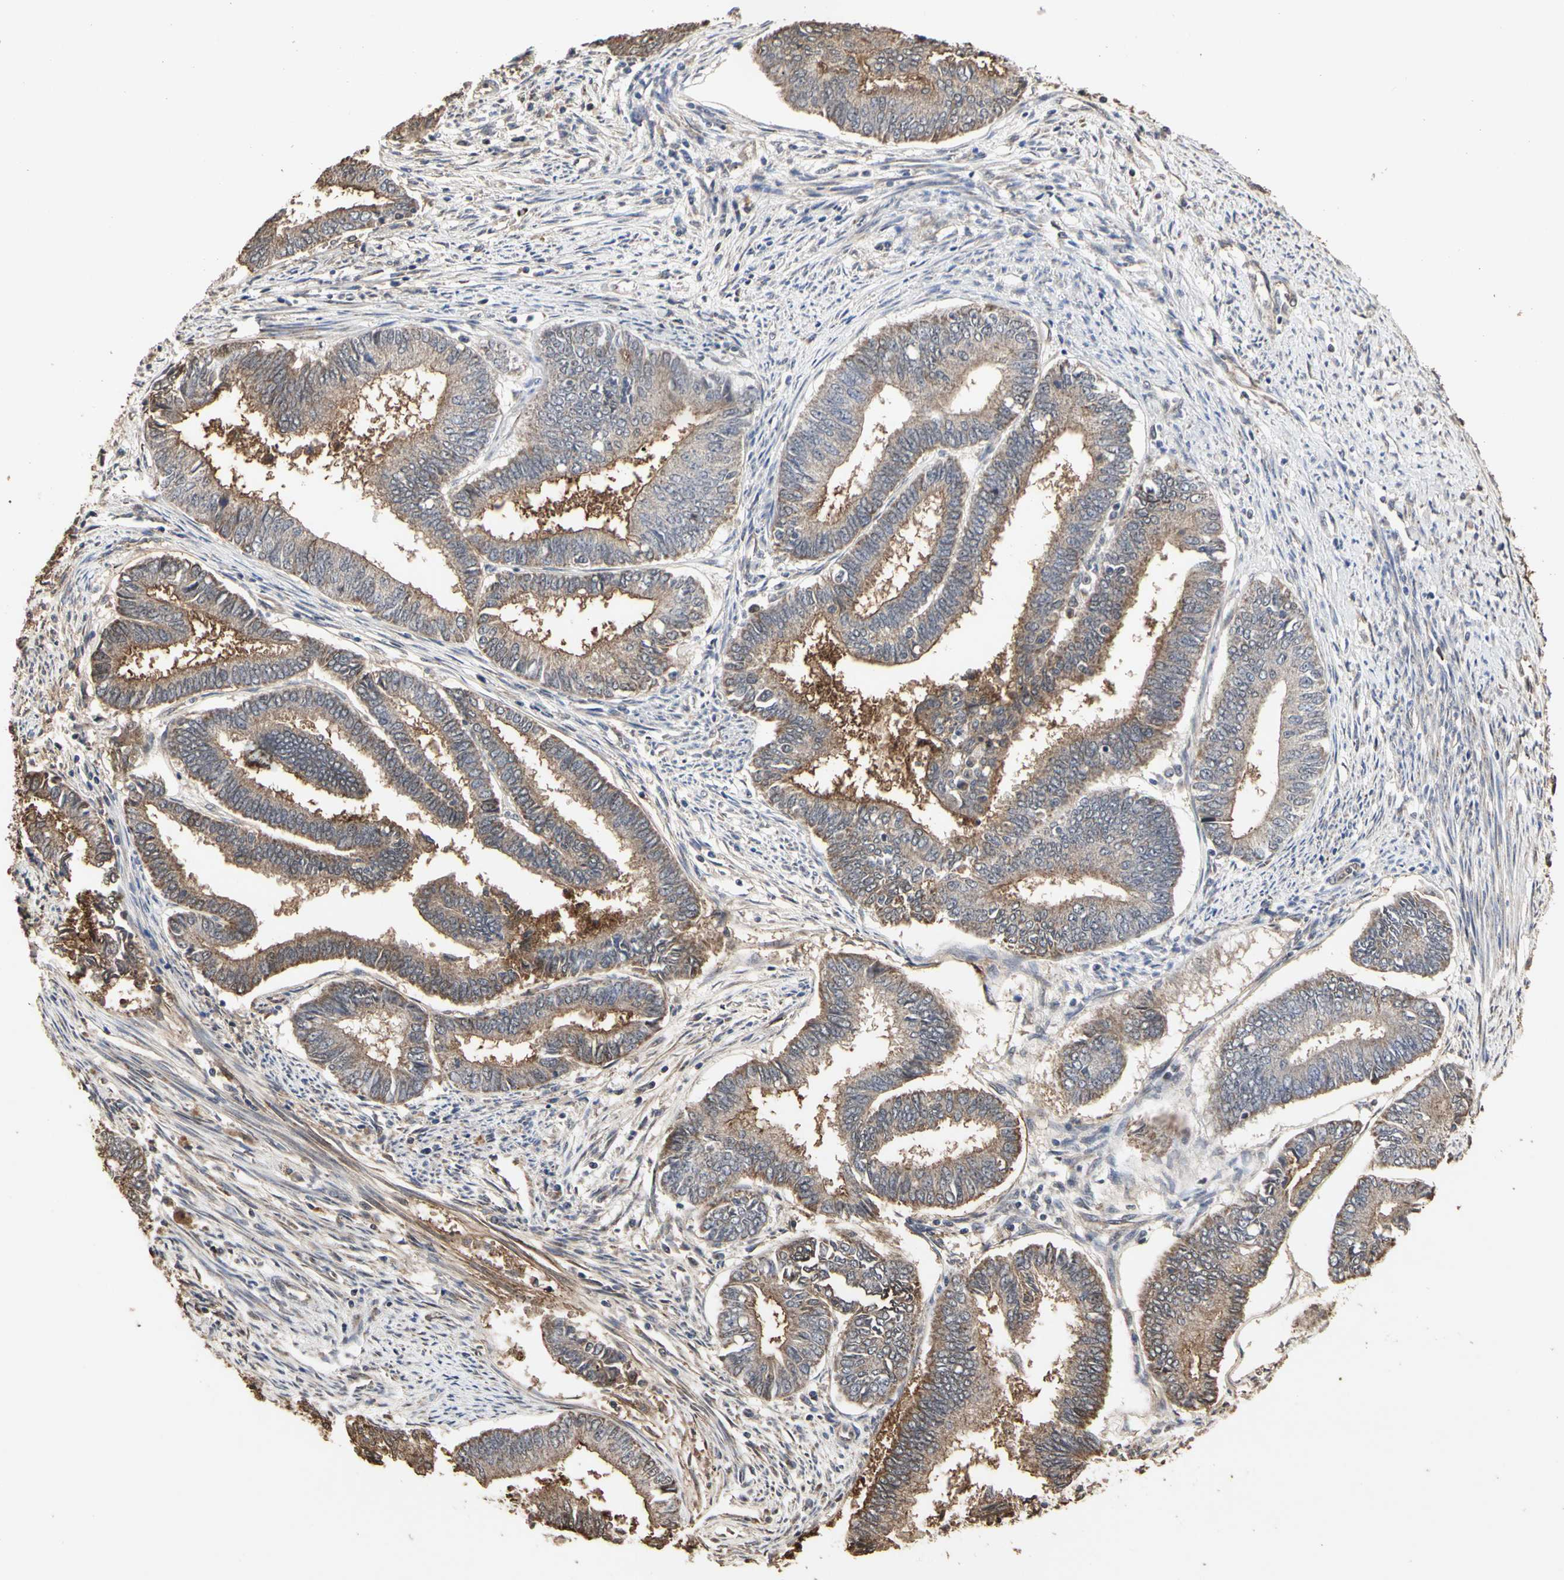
{"staining": {"intensity": "moderate", "quantity": ">75%", "location": "cytoplasmic/membranous"}, "tissue": "endometrial cancer", "cell_type": "Tumor cells", "image_type": "cancer", "snomed": [{"axis": "morphology", "description": "Adenocarcinoma, NOS"}, {"axis": "topography", "description": "Endometrium"}], "caption": "Moderate cytoplasmic/membranous protein expression is appreciated in about >75% of tumor cells in adenocarcinoma (endometrial).", "gene": "TAOK1", "patient": {"sex": "female", "age": 86}}